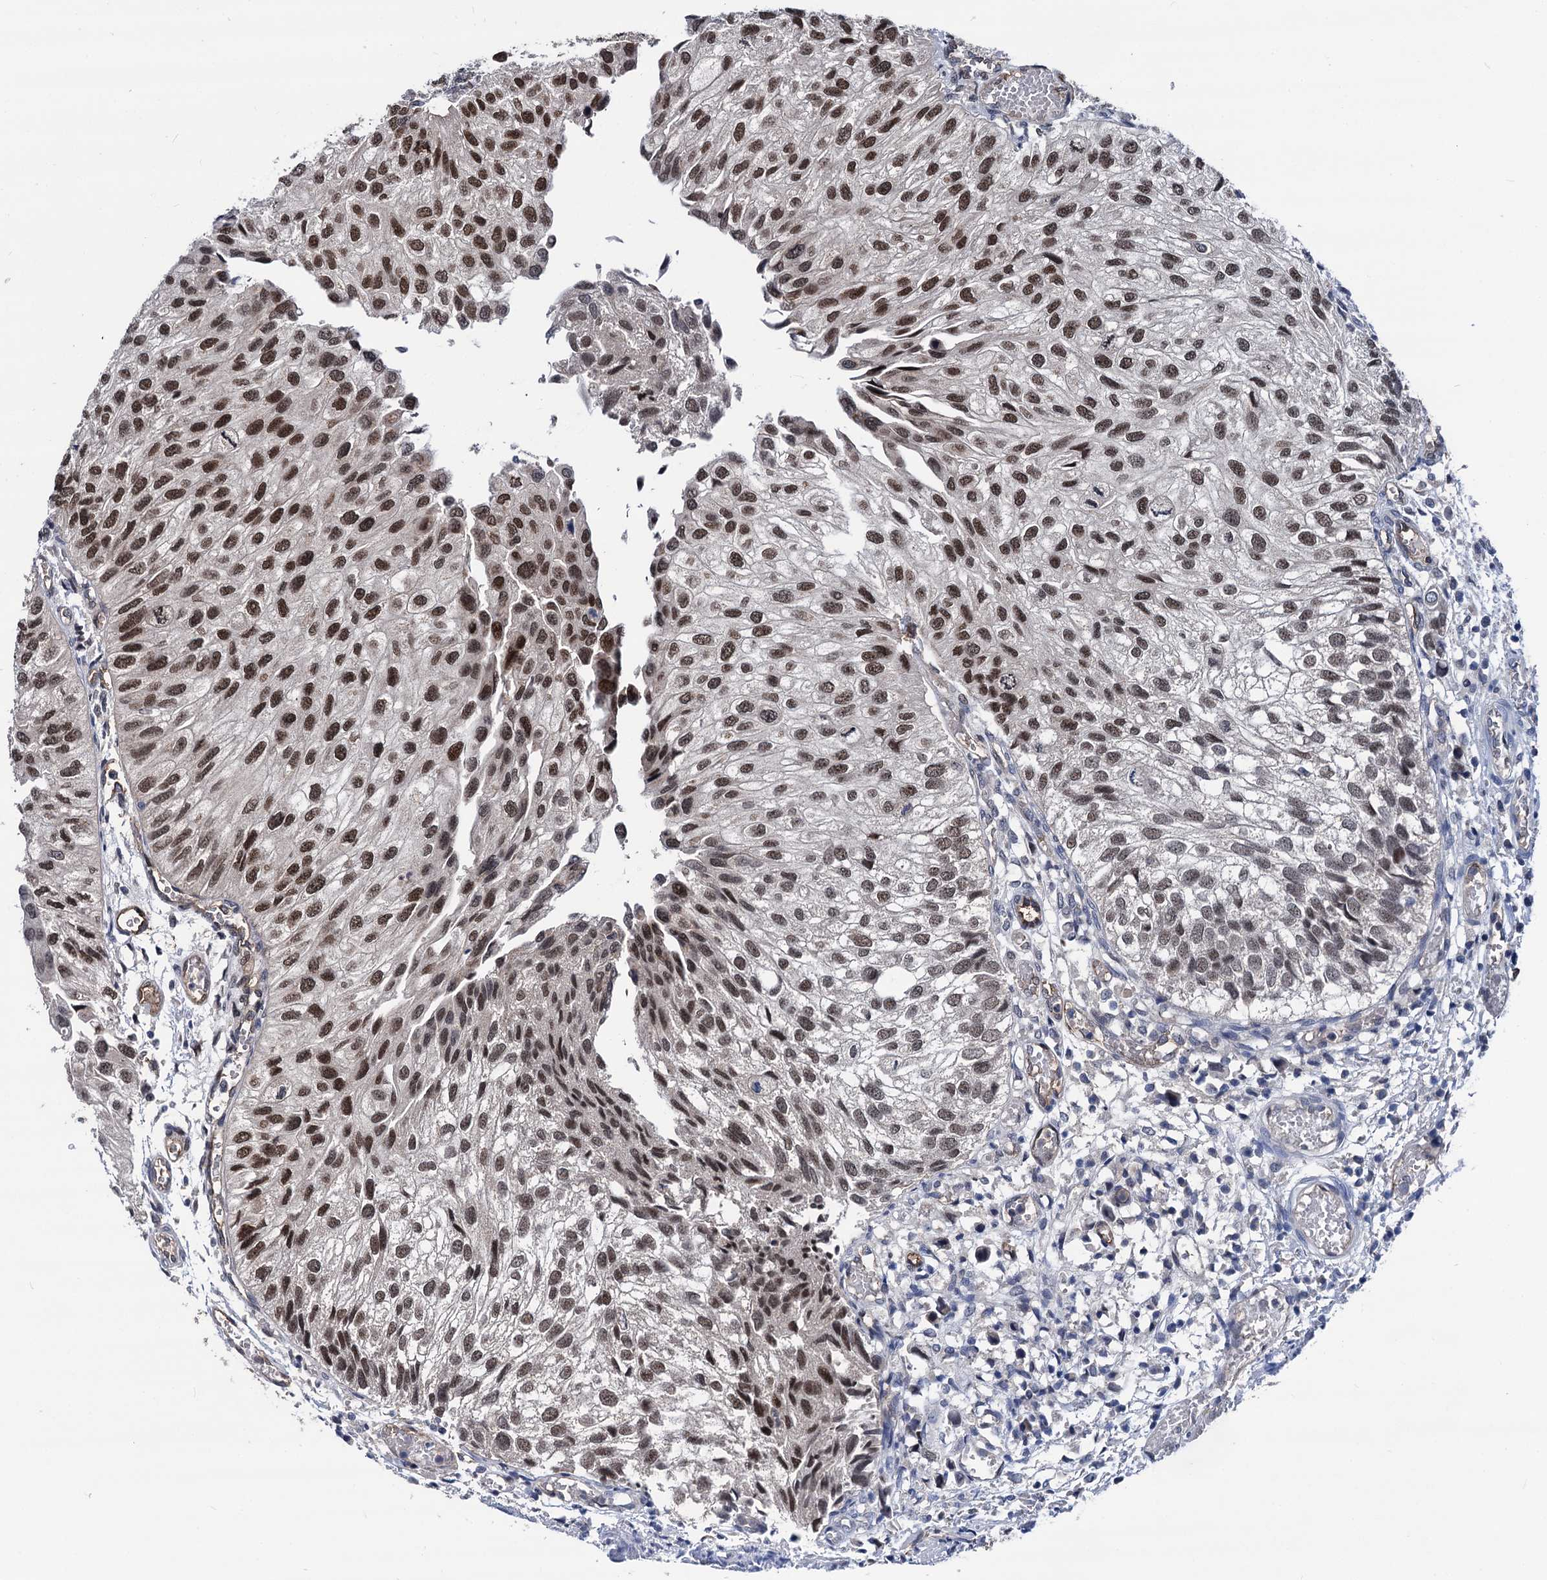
{"staining": {"intensity": "strong", "quantity": ">75%", "location": "nuclear"}, "tissue": "urothelial cancer", "cell_type": "Tumor cells", "image_type": "cancer", "snomed": [{"axis": "morphology", "description": "Urothelial carcinoma, Low grade"}, {"axis": "topography", "description": "Urinary bladder"}], "caption": "Protein expression analysis of human urothelial cancer reveals strong nuclear staining in about >75% of tumor cells. The staining was performed using DAB (3,3'-diaminobenzidine), with brown indicating positive protein expression. Nuclei are stained blue with hematoxylin.", "gene": "GALNT11", "patient": {"sex": "female", "age": 89}}